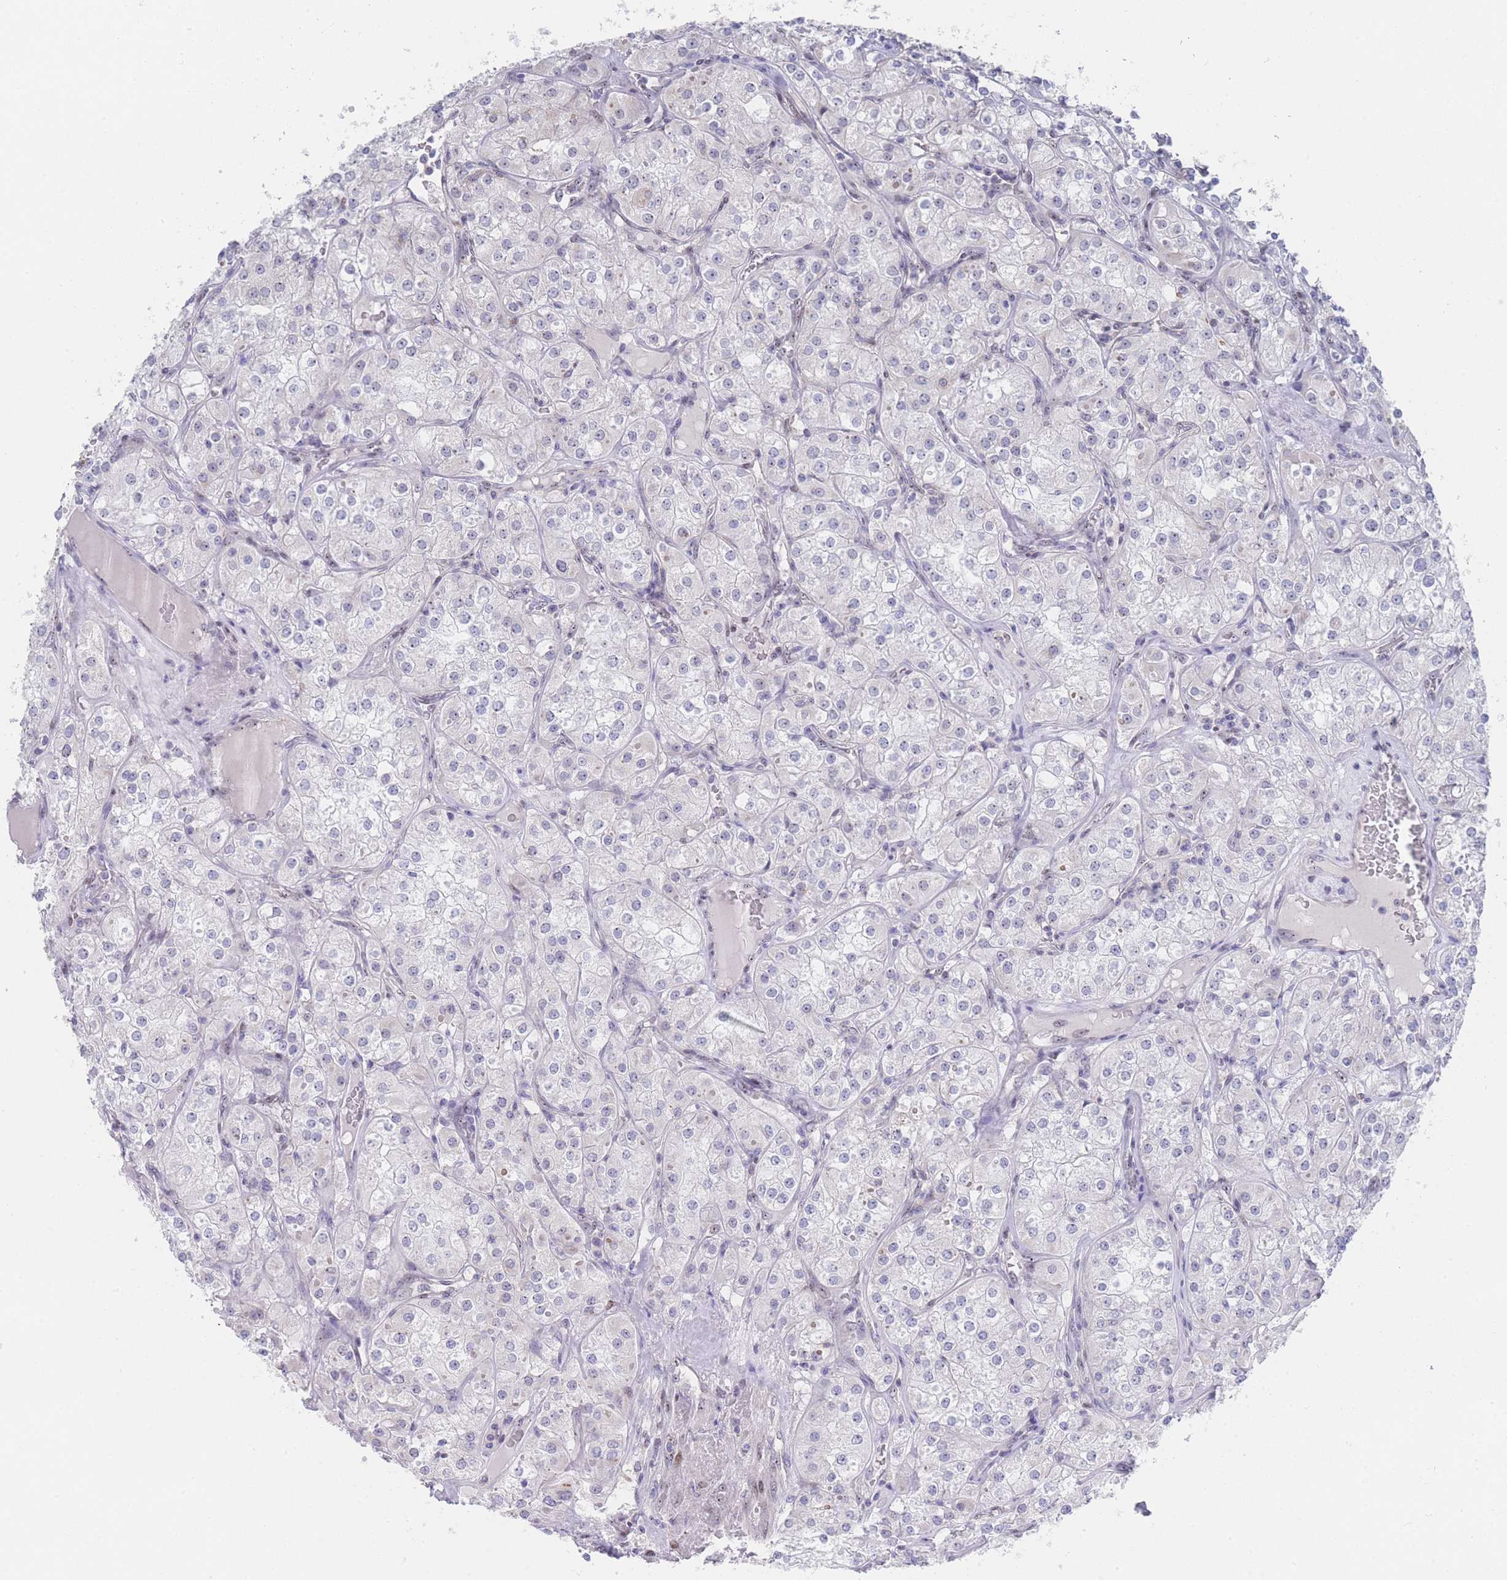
{"staining": {"intensity": "negative", "quantity": "none", "location": "none"}, "tissue": "renal cancer", "cell_type": "Tumor cells", "image_type": "cancer", "snomed": [{"axis": "morphology", "description": "Adenocarcinoma, NOS"}, {"axis": "topography", "description": "Kidney"}], "caption": "Tumor cells show no significant protein staining in renal cancer (adenocarcinoma).", "gene": "ZNF142", "patient": {"sex": "male", "age": 77}}